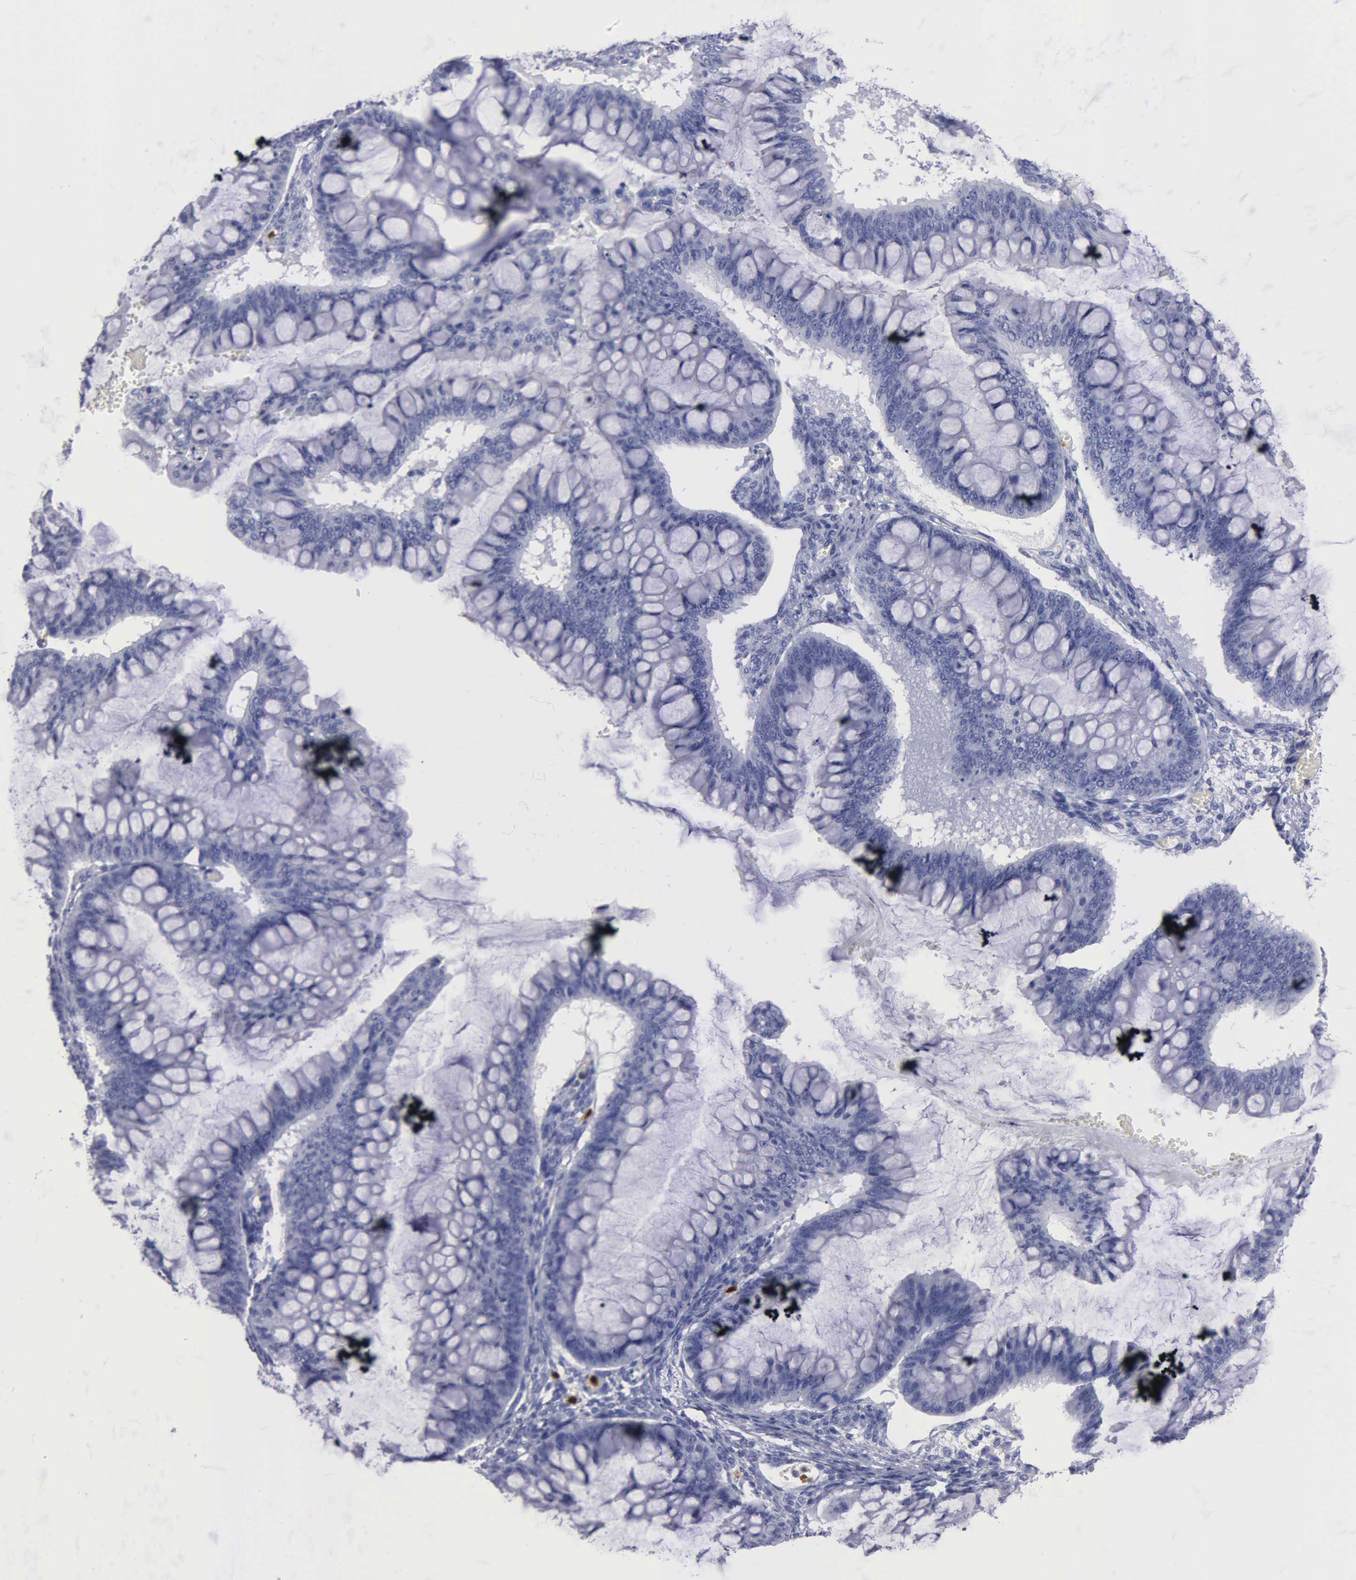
{"staining": {"intensity": "negative", "quantity": "none", "location": "none"}, "tissue": "ovarian cancer", "cell_type": "Tumor cells", "image_type": "cancer", "snomed": [{"axis": "morphology", "description": "Cystadenocarcinoma, mucinous, NOS"}, {"axis": "topography", "description": "Ovary"}], "caption": "An IHC histopathology image of ovarian cancer is shown. There is no staining in tumor cells of ovarian cancer.", "gene": "CTSG", "patient": {"sex": "female", "age": 73}}